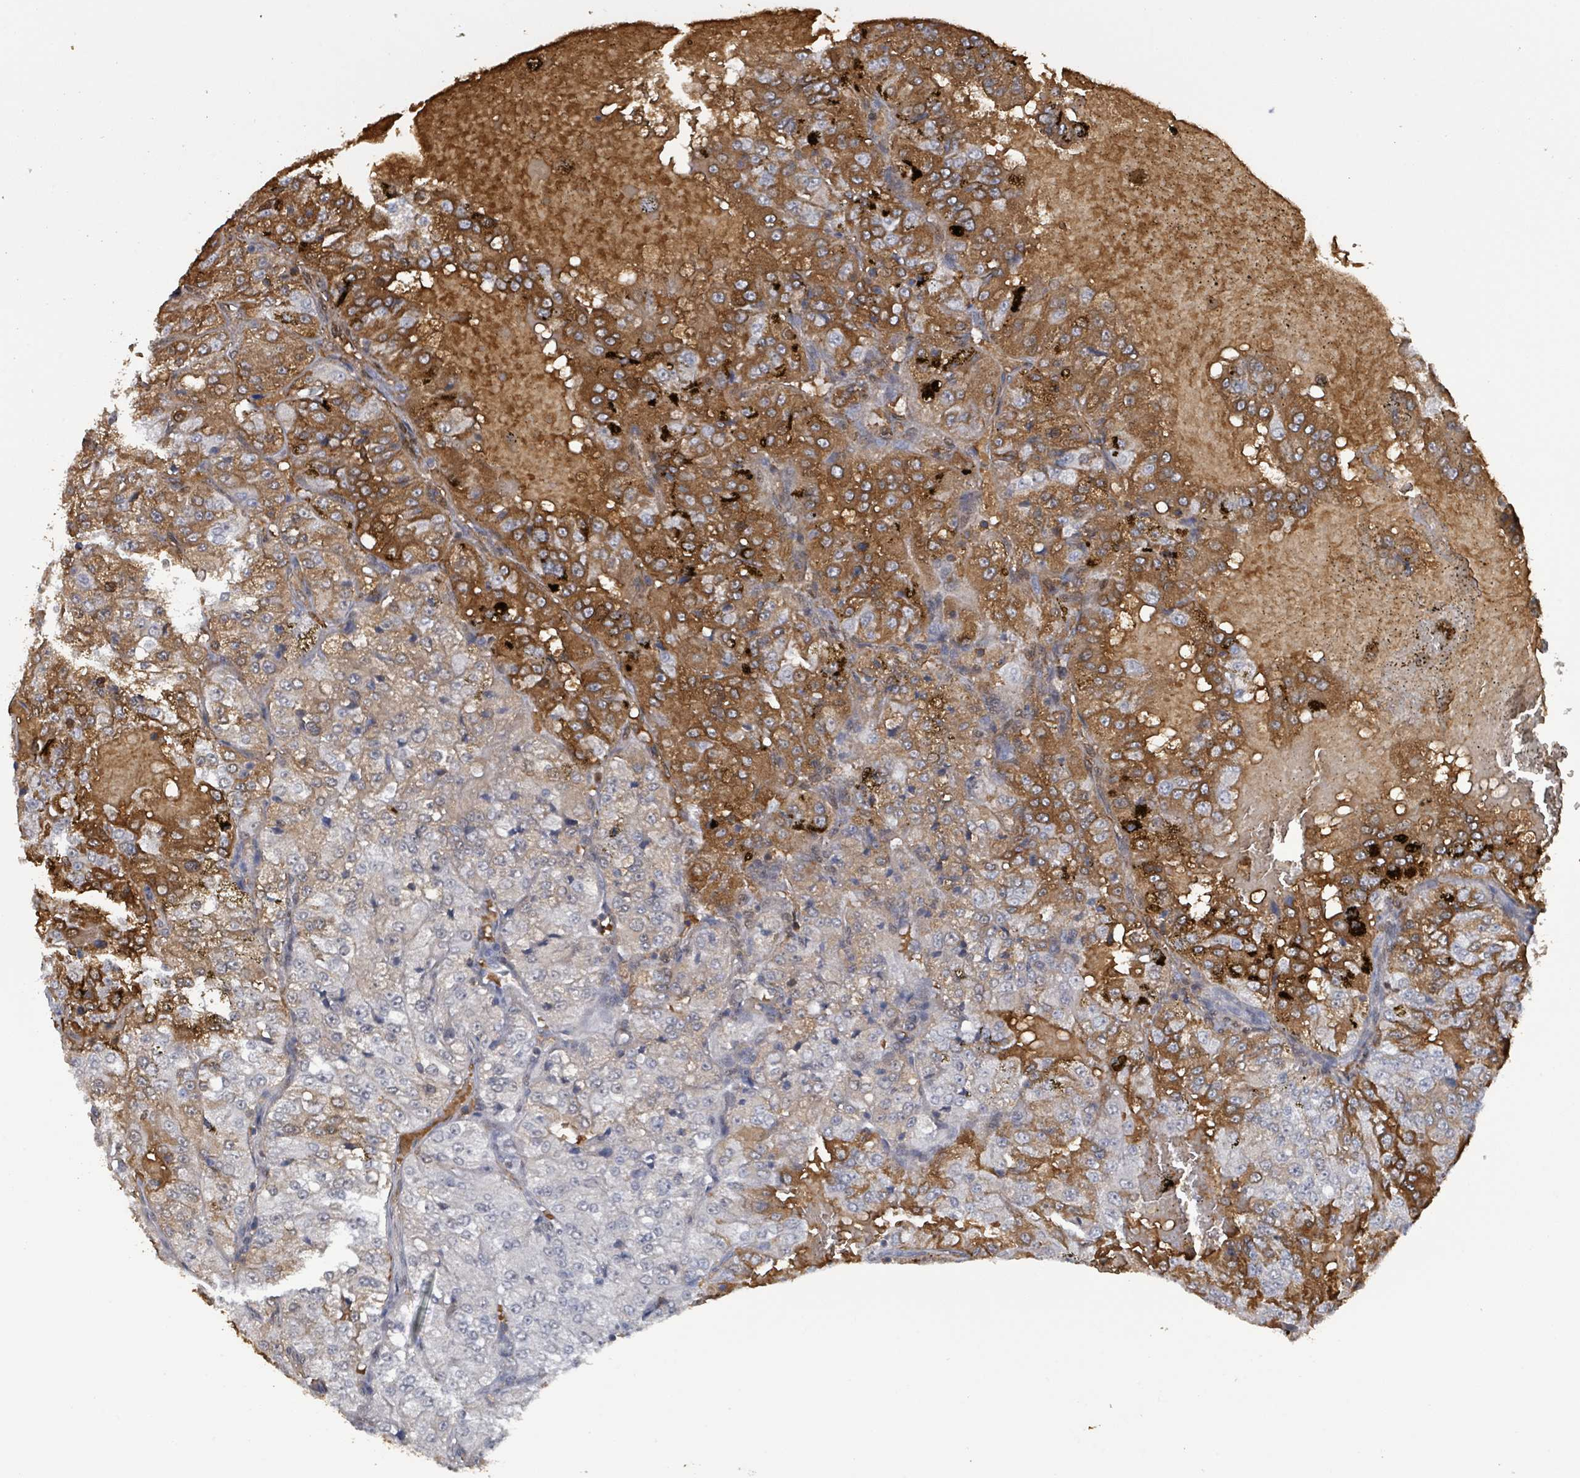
{"staining": {"intensity": "strong", "quantity": "<25%", "location": "cytoplasmic/membranous"}, "tissue": "renal cancer", "cell_type": "Tumor cells", "image_type": "cancer", "snomed": [{"axis": "morphology", "description": "Adenocarcinoma, NOS"}, {"axis": "topography", "description": "Kidney"}], "caption": "This is an image of immunohistochemistry (IHC) staining of renal adenocarcinoma, which shows strong positivity in the cytoplasmic/membranous of tumor cells.", "gene": "SEBOX", "patient": {"sex": "female", "age": 63}}